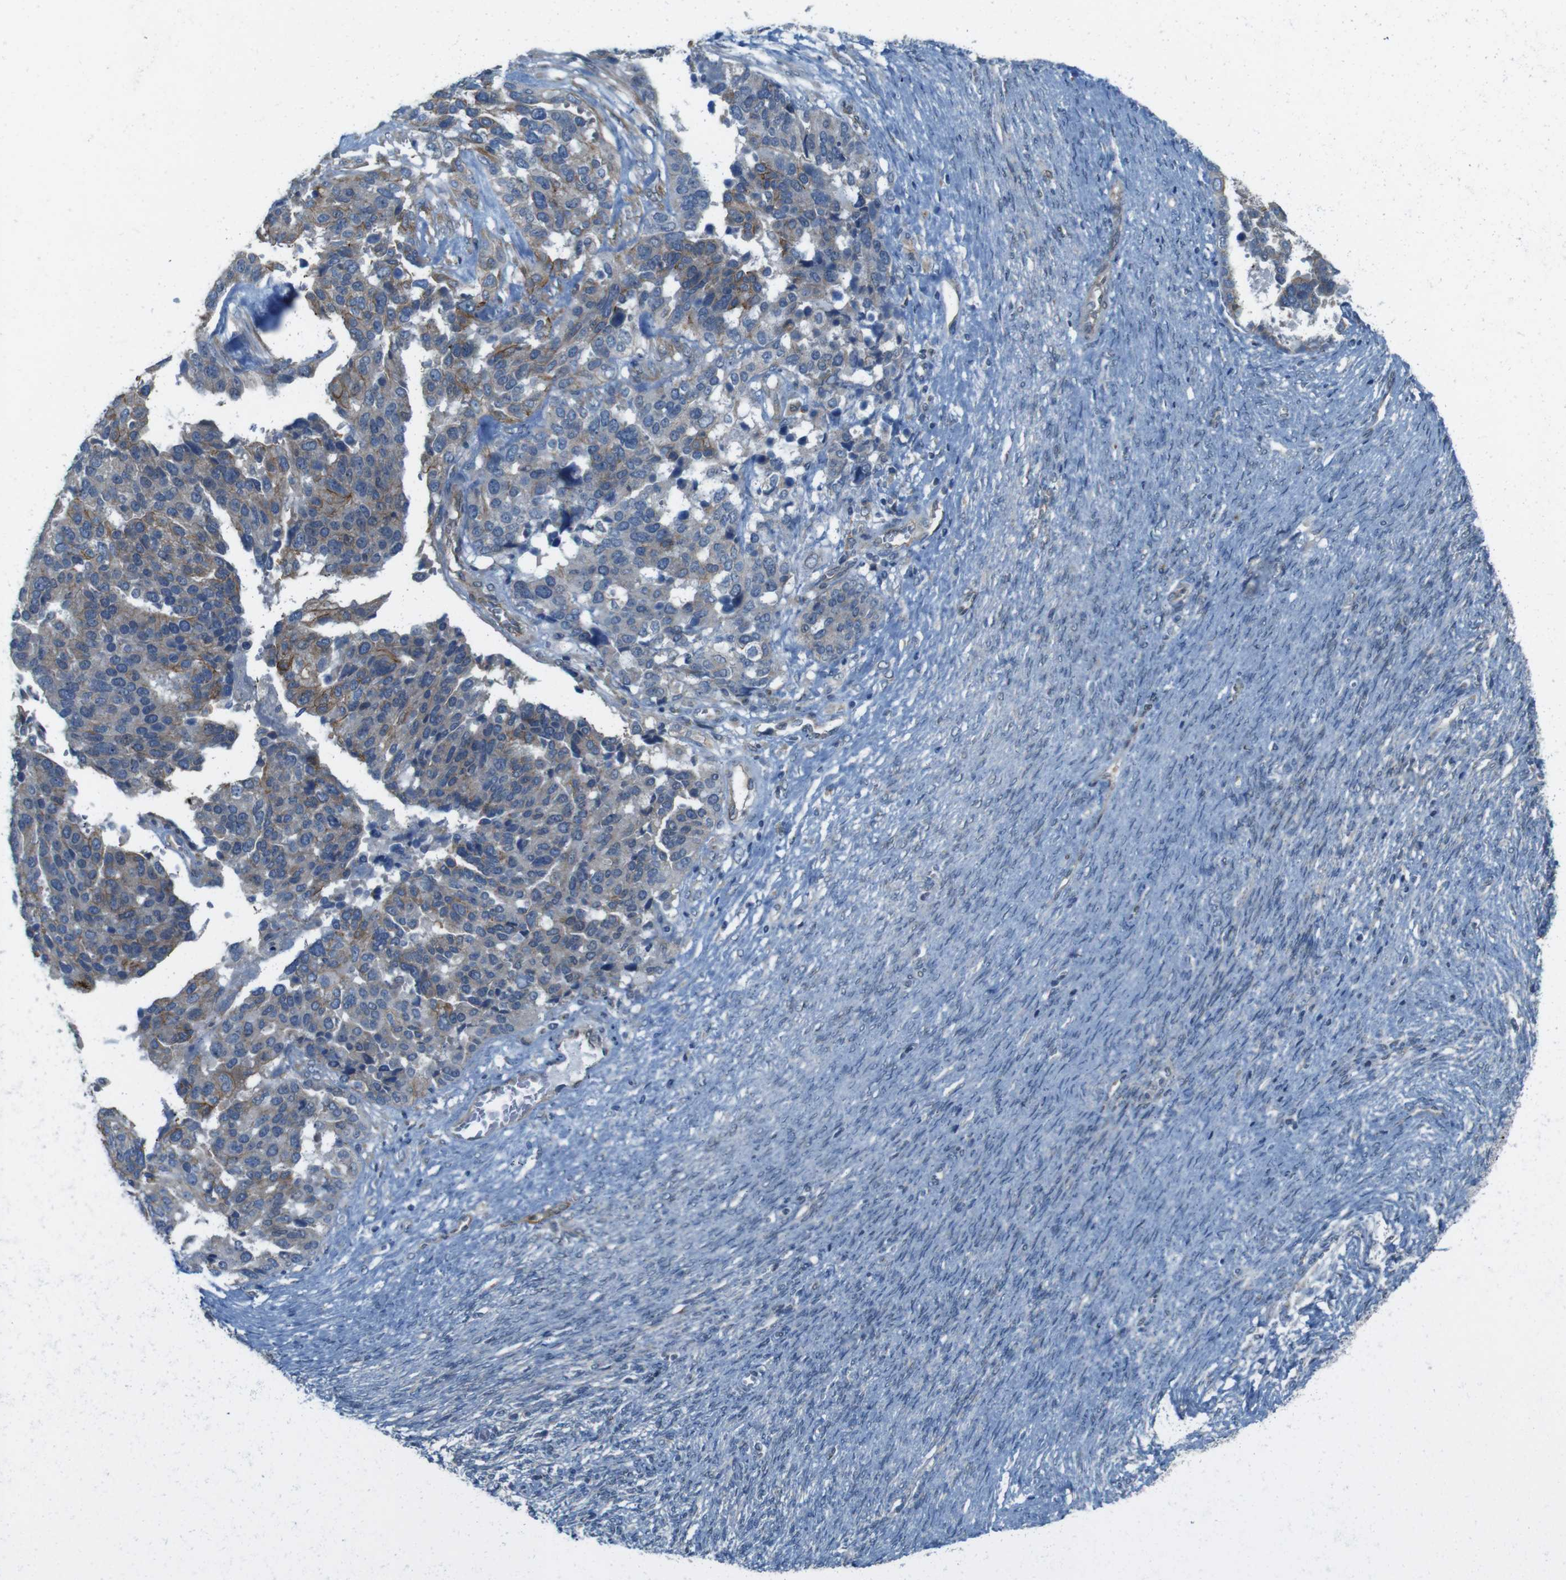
{"staining": {"intensity": "weak", "quantity": ">75%", "location": "cytoplasmic/membranous"}, "tissue": "ovarian cancer", "cell_type": "Tumor cells", "image_type": "cancer", "snomed": [{"axis": "morphology", "description": "Cystadenocarcinoma, serous, NOS"}, {"axis": "topography", "description": "Ovary"}], "caption": "Ovarian serous cystadenocarcinoma stained for a protein demonstrates weak cytoplasmic/membranous positivity in tumor cells.", "gene": "SKI", "patient": {"sex": "female", "age": 44}}